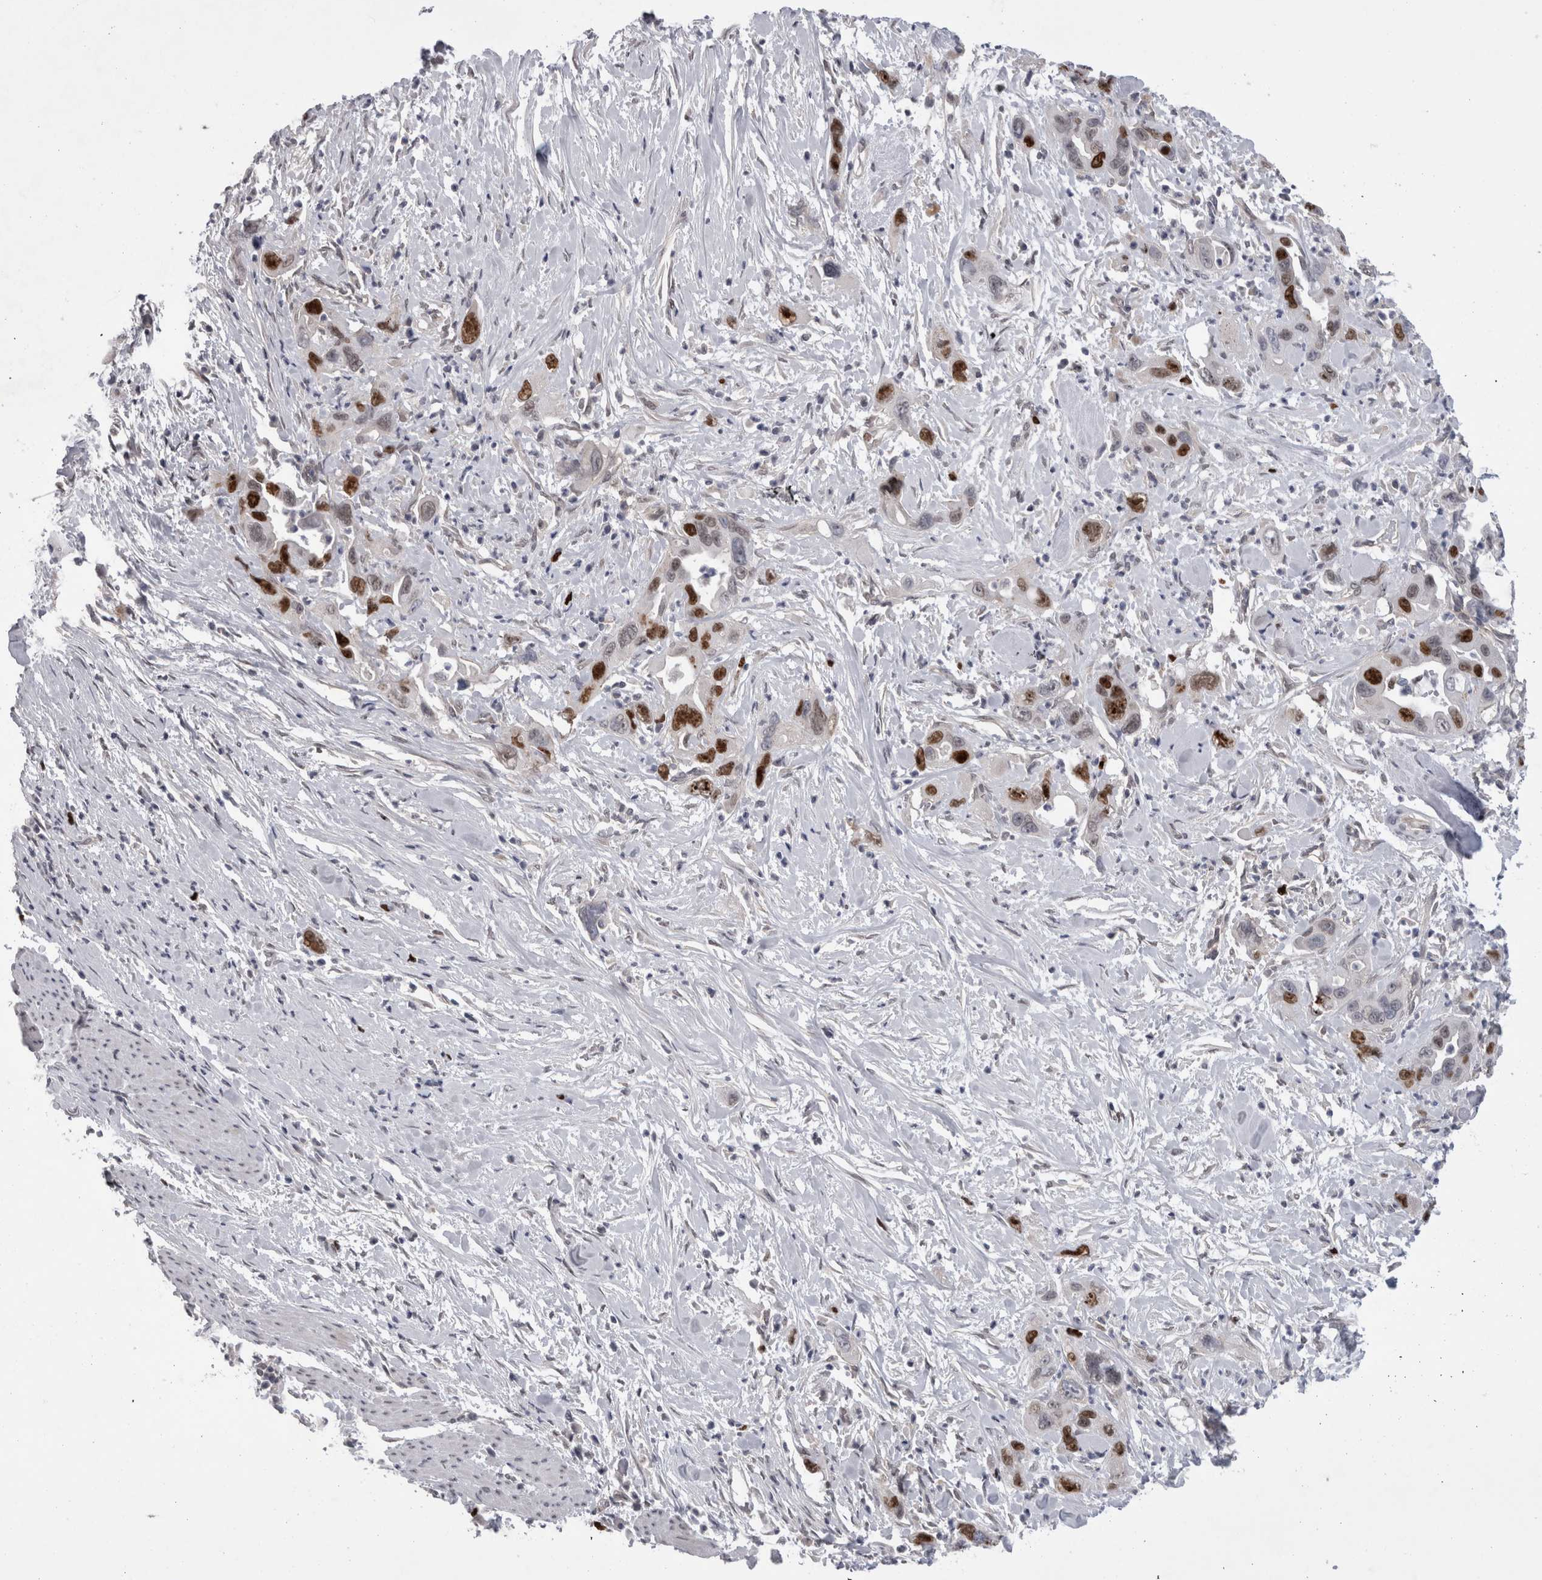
{"staining": {"intensity": "strong", "quantity": "25%-75%", "location": "nuclear"}, "tissue": "pancreatic cancer", "cell_type": "Tumor cells", "image_type": "cancer", "snomed": [{"axis": "morphology", "description": "Adenocarcinoma, NOS"}, {"axis": "topography", "description": "Pancreas"}], "caption": "Immunohistochemical staining of pancreatic cancer (adenocarcinoma) displays strong nuclear protein staining in about 25%-75% of tumor cells.", "gene": "KIF18B", "patient": {"sex": "female", "age": 70}}